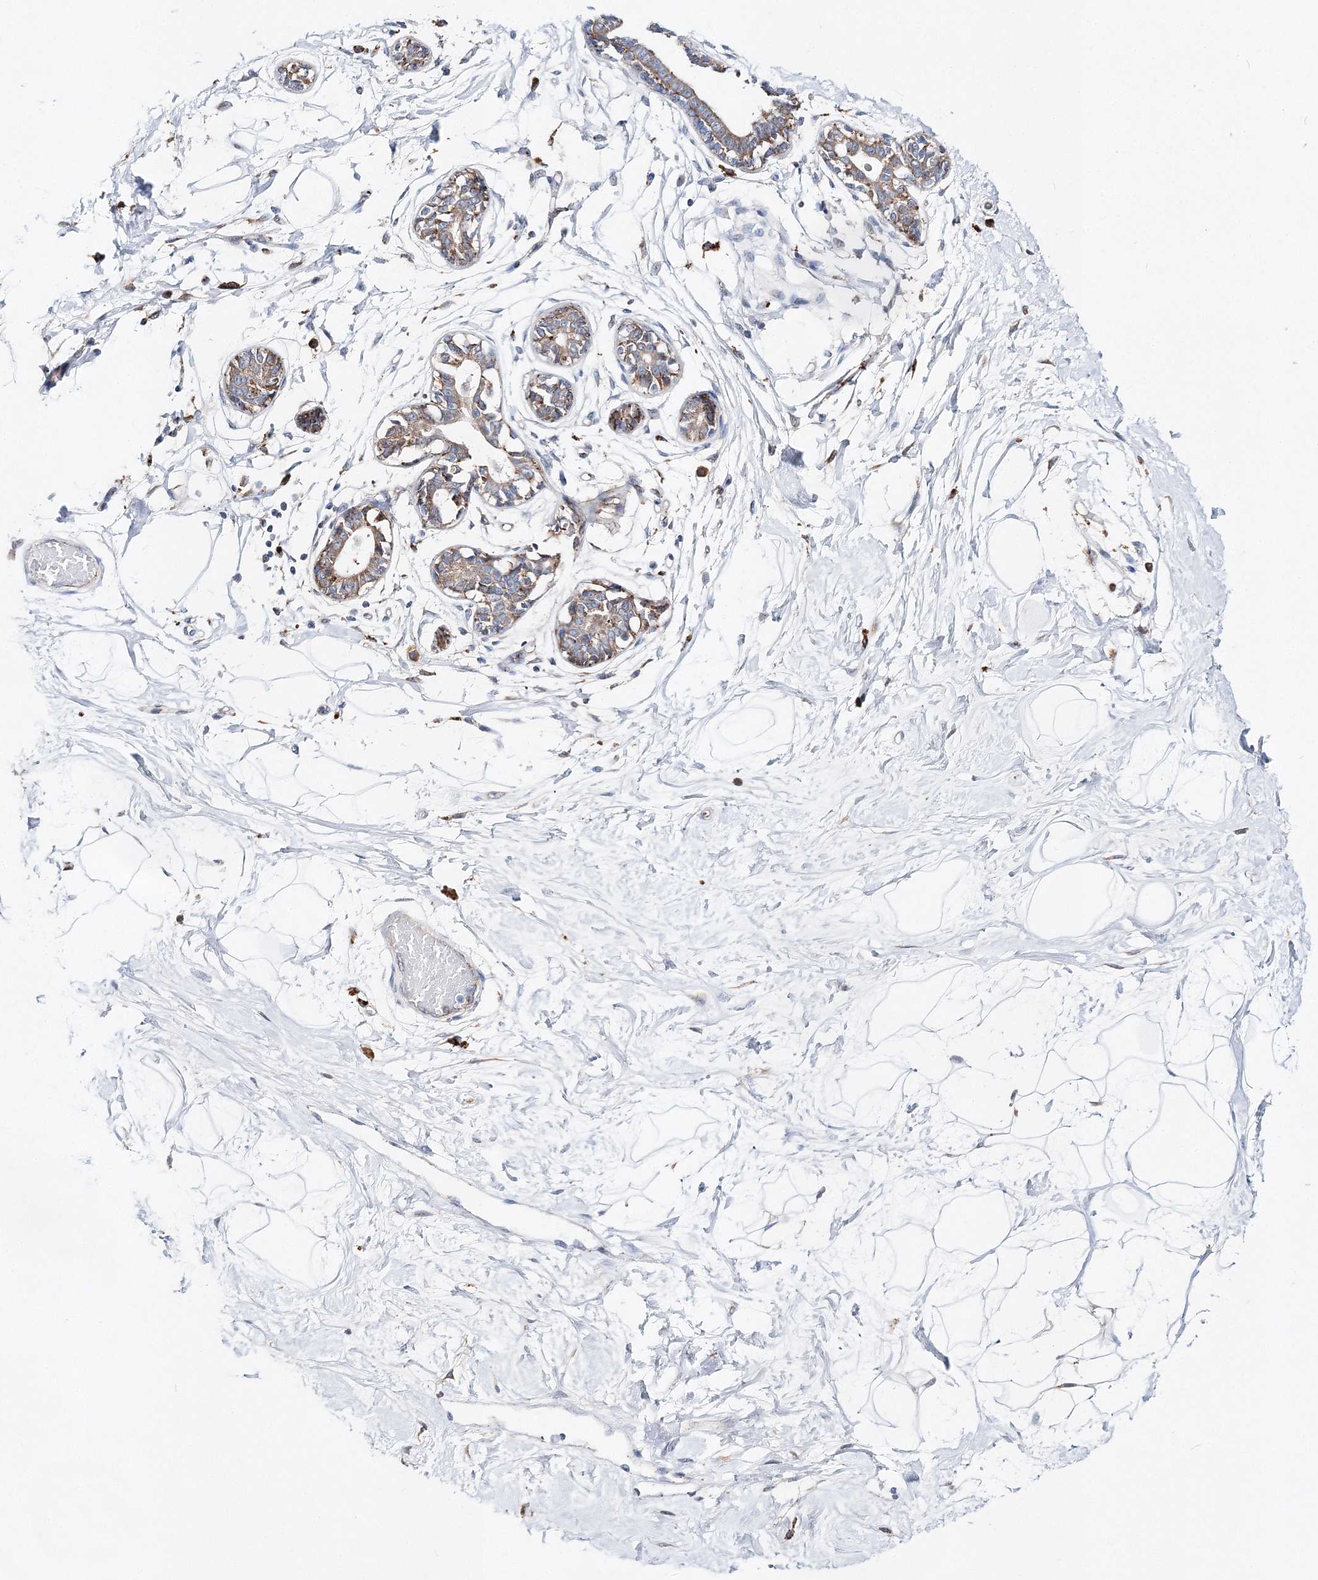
{"staining": {"intensity": "negative", "quantity": "none", "location": "none"}, "tissue": "breast", "cell_type": "Adipocytes", "image_type": "normal", "snomed": [{"axis": "morphology", "description": "Normal tissue, NOS"}, {"axis": "topography", "description": "Breast"}], "caption": "High power microscopy photomicrograph of an immunohistochemistry (IHC) histopathology image of unremarkable breast, revealing no significant staining in adipocytes. Nuclei are stained in blue.", "gene": "C3orf38", "patient": {"sex": "female", "age": 45}}